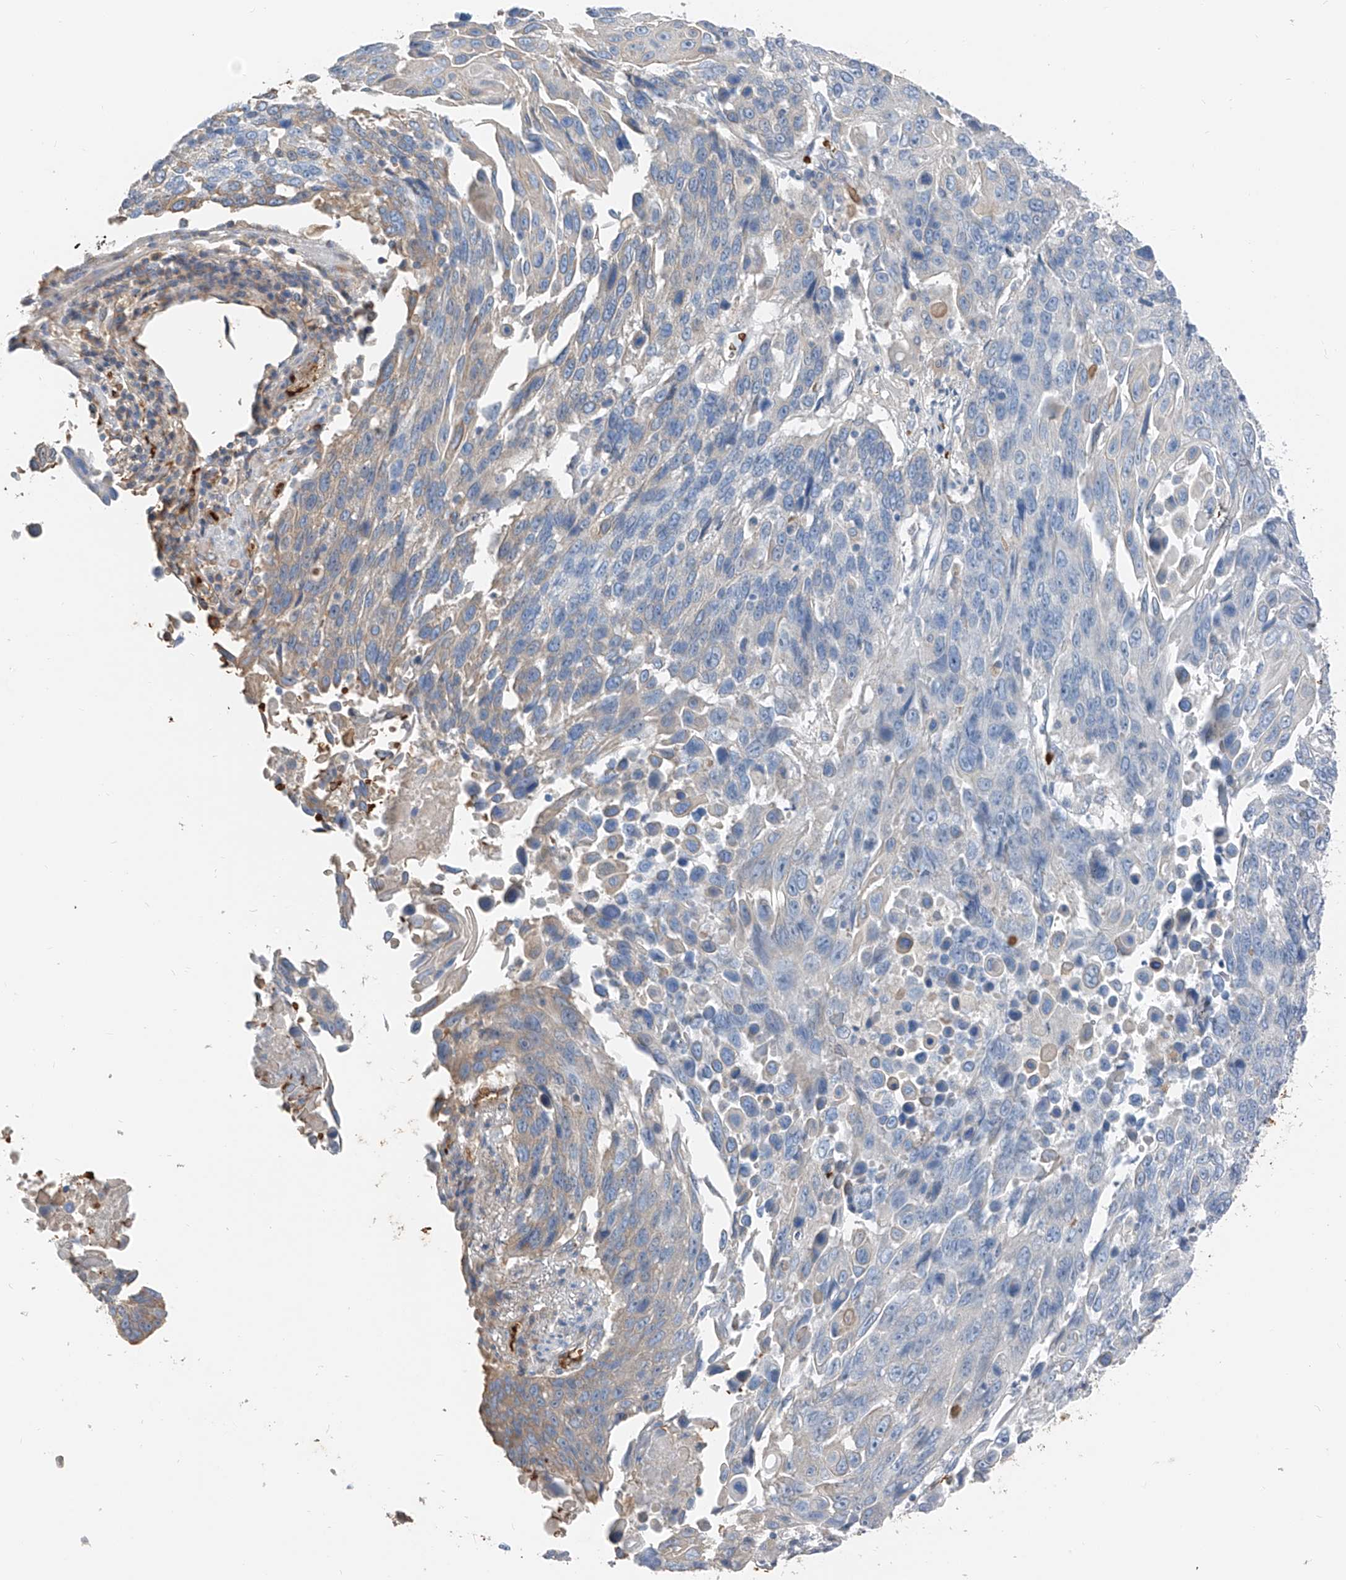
{"staining": {"intensity": "negative", "quantity": "none", "location": "none"}, "tissue": "lung cancer", "cell_type": "Tumor cells", "image_type": "cancer", "snomed": [{"axis": "morphology", "description": "Squamous cell carcinoma, NOS"}, {"axis": "topography", "description": "Lung"}], "caption": "Tumor cells are negative for brown protein staining in squamous cell carcinoma (lung).", "gene": "PRSS23", "patient": {"sex": "male", "age": 66}}